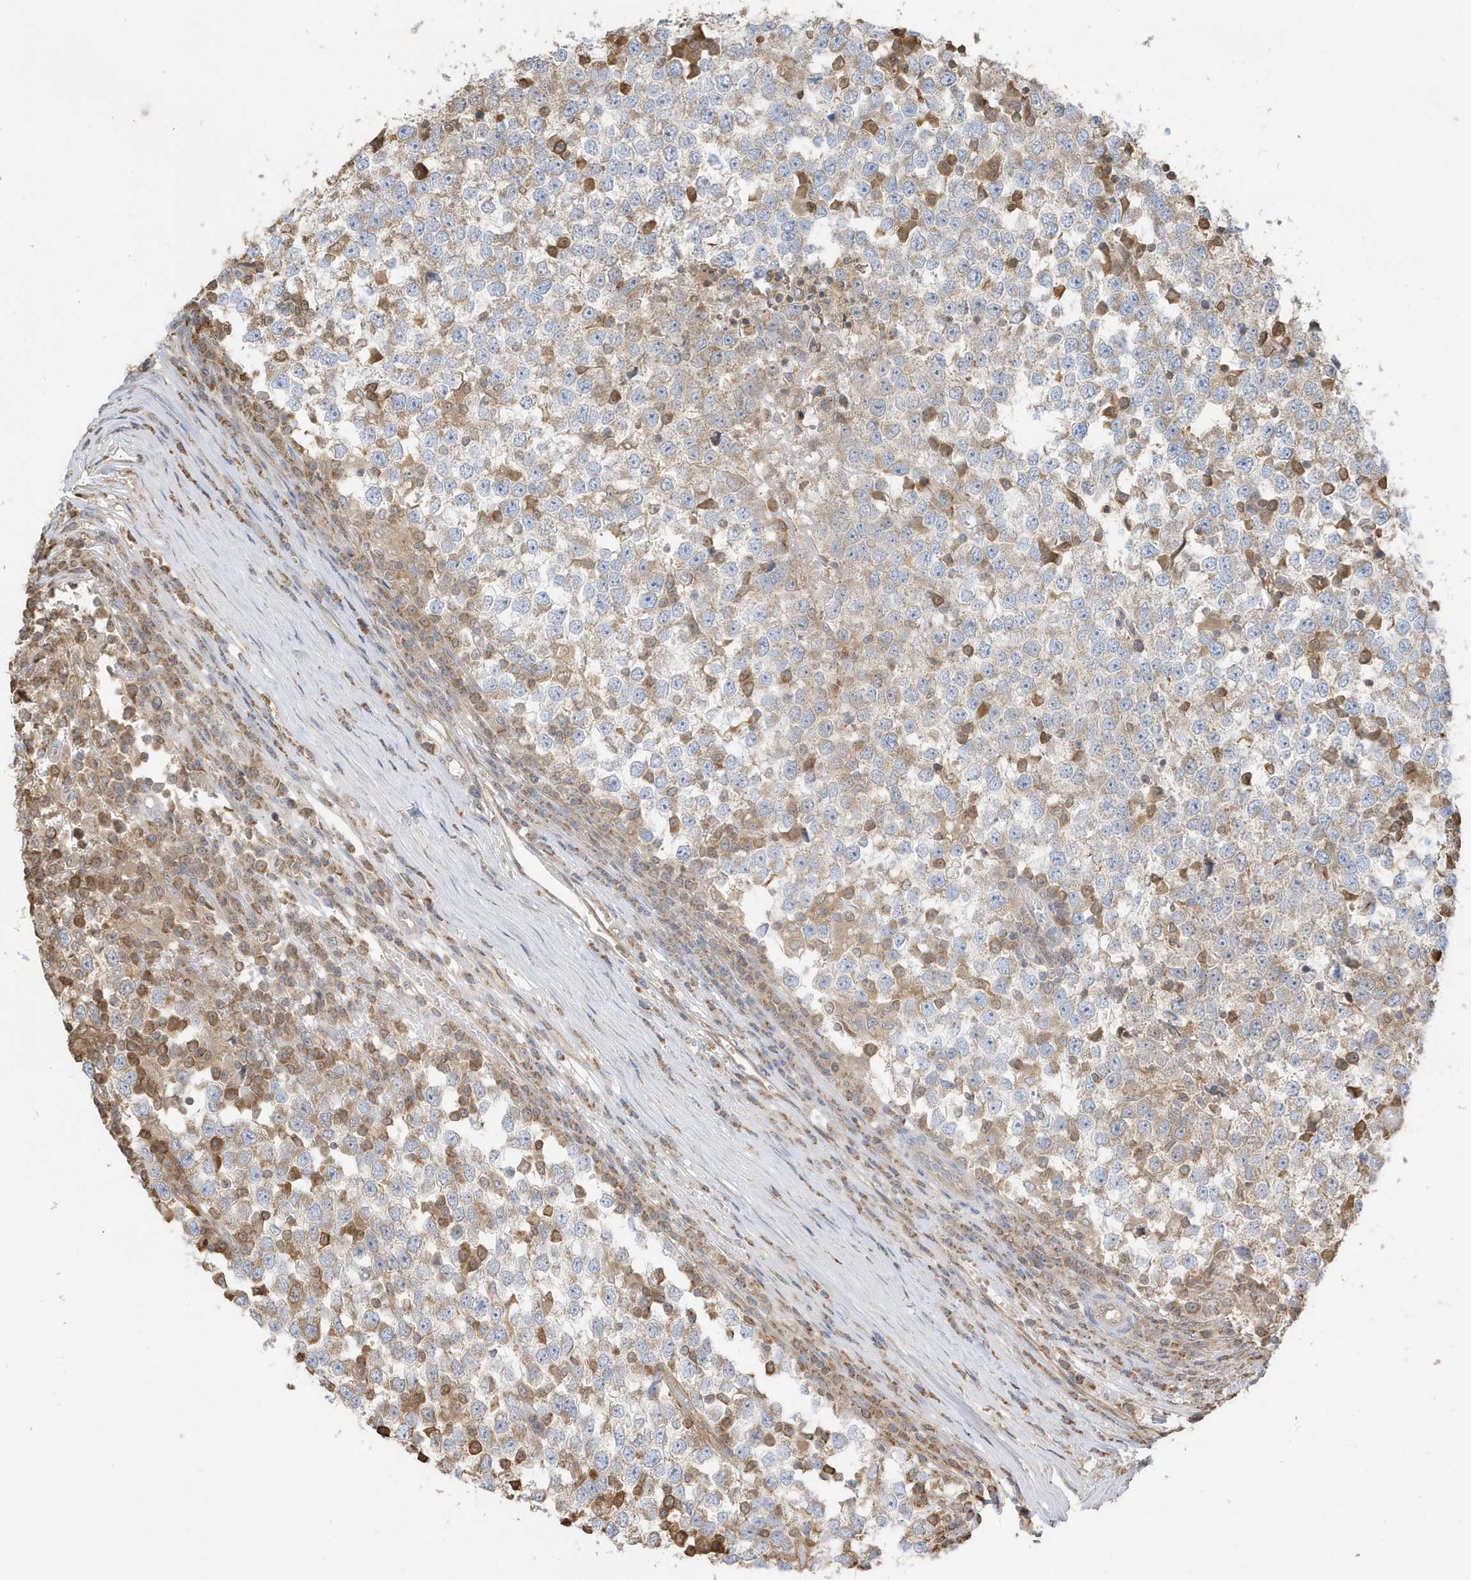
{"staining": {"intensity": "negative", "quantity": "none", "location": "none"}, "tissue": "testis cancer", "cell_type": "Tumor cells", "image_type": "cancer", "snomed": [{"axis": "morphology", "description": "Seminoma, NOS"}, {"axis": "topography", "description": "Testis"}], "caption": "A high-resolution photomicrograph shows immunohistochemistry staining of seminoma (testis), which shows no significant positivity in tumor cells.", "gene": "AZI2", "patient": {"sex": "male", "age": 65}}